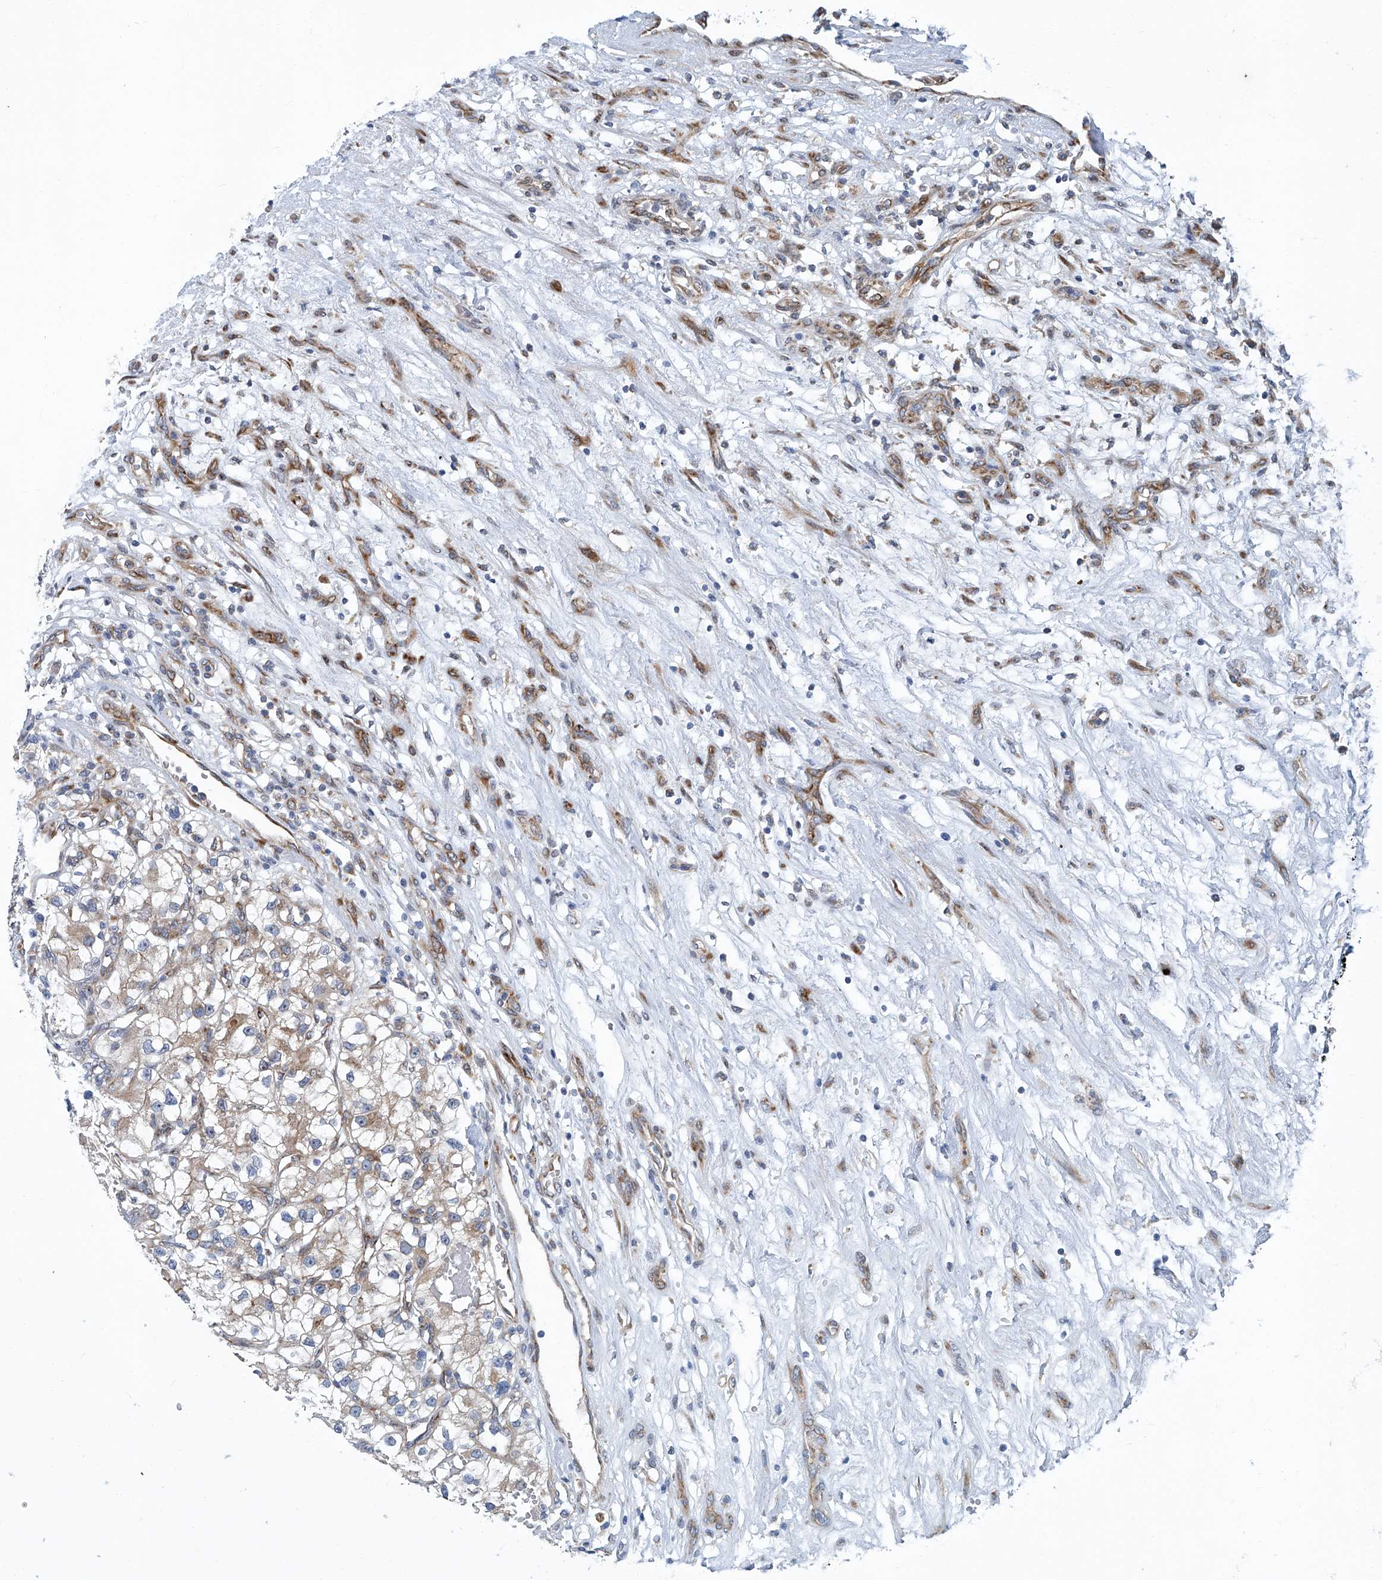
{"staining": {"intensity": "weak", "quantity": "25%-75%", "location": "cytoplasmic/membranous"}, "tissue": "renal cancer", "cell_type": "Tumor cells", "image_type": "cancer", "snomed": [{"axis": "morphology", "description": "Adenocarcinoma, NOS"}, {"axis": "topography", "description": "Kidney"}], "caption": "The histopathology image reveals immunohistochemical staining of renal adenocarcinoma. There is weak cytoplasmic/membranous expression is seen in about 25%-75% of tumor cells. The staining is performed using DAB brown chromogen to label protein expression. The nuclei are counter-stained blue using hematoxylin.", "gene": "GPR132", "patient": {"sex": "female", "age": 57}}